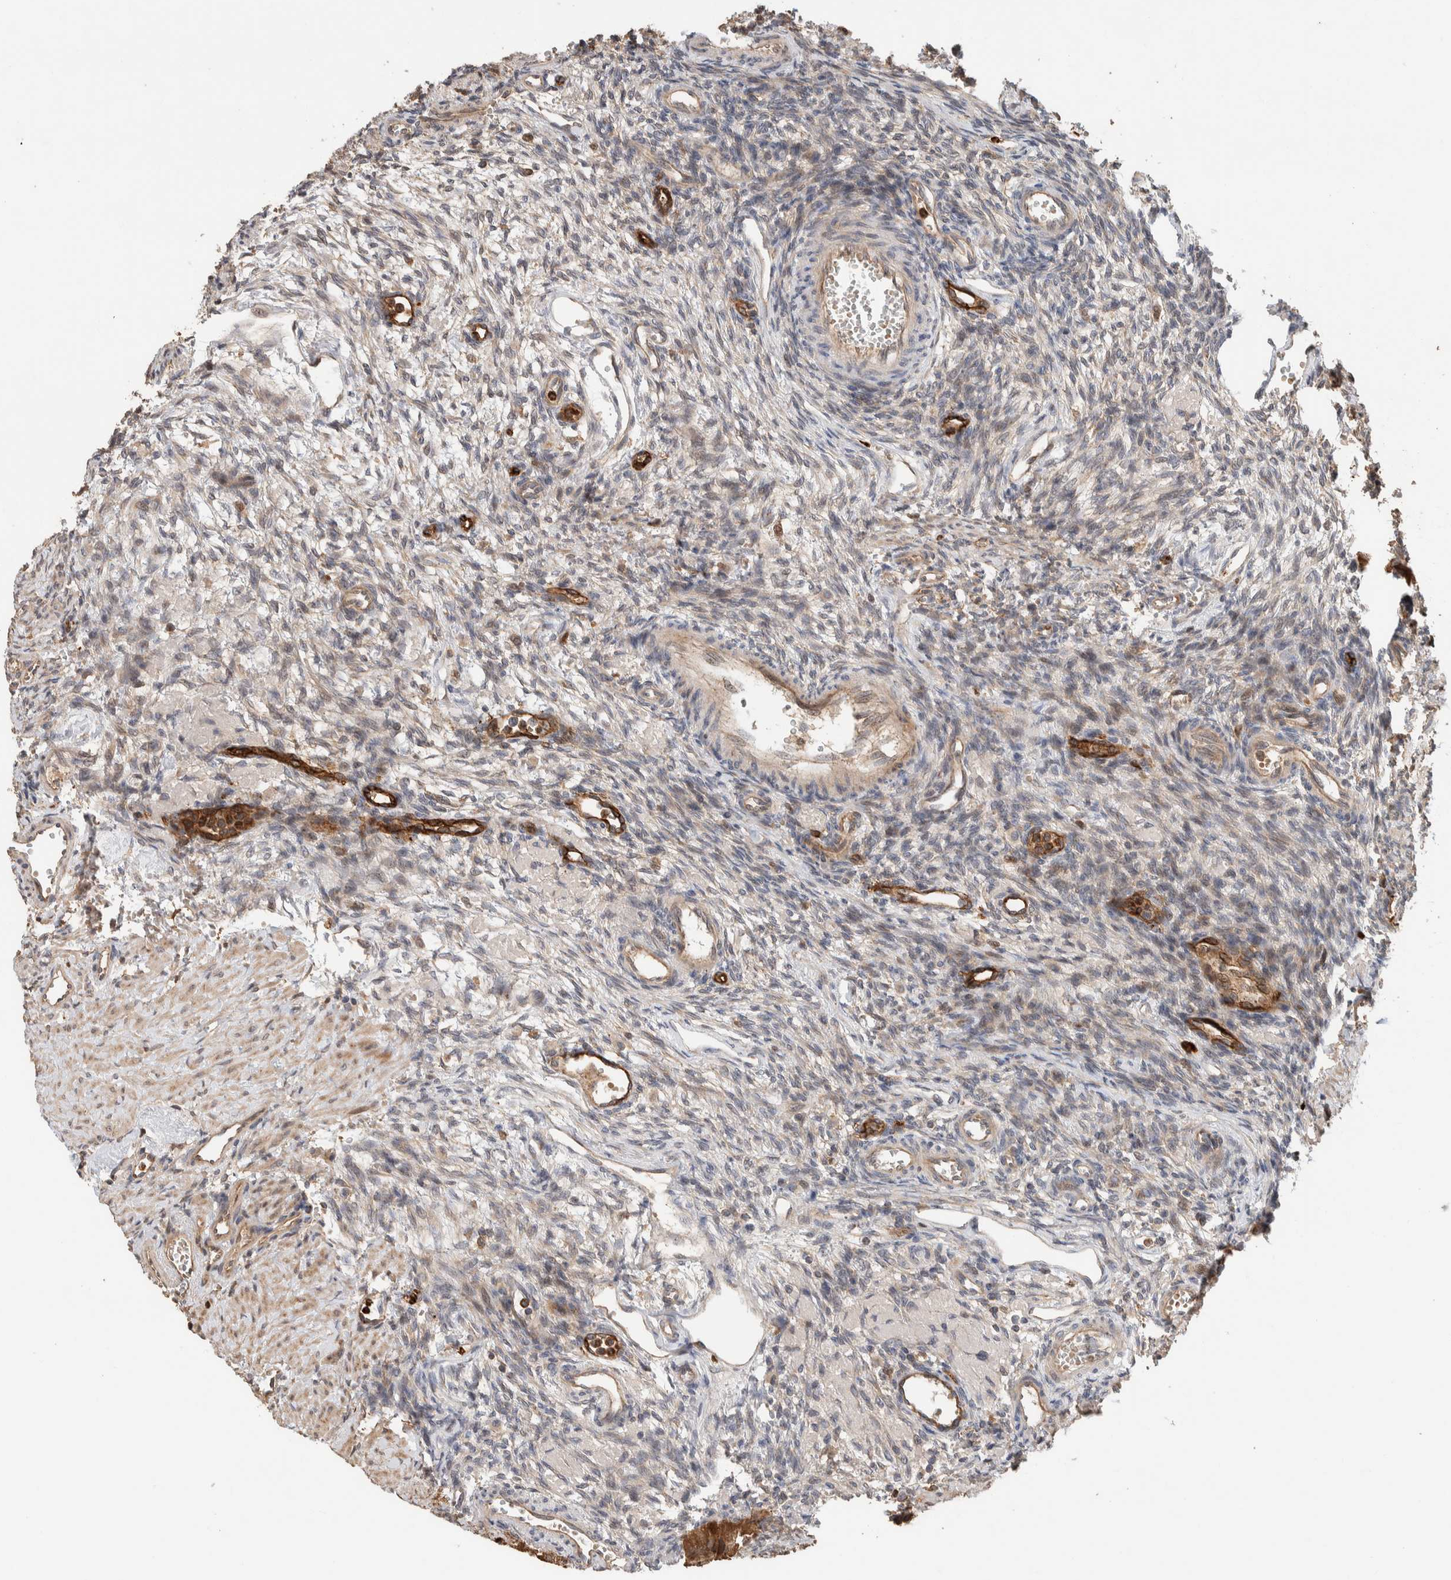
{"staining": {"intensity": "weak", "quantity": "<25%", "location": "cytoplasmic/membranous"}, "tissue": "ovary", "cell_type": "Ovarian stroma cells", "image_type": "normal", "snomed": [{"axis": "morphology", "description": "Normal tissue, NOS"}, {"axis": "topography", "description": "Ovary"}], "caption": "This is a micrograph of immunohistochemistry staining of benign ovary, which shows no positivity in ovarian stroma cells. Nuclei are stained in blue.", "gene": "VPS53", "patient": {"sex": "female", "age": 33}}